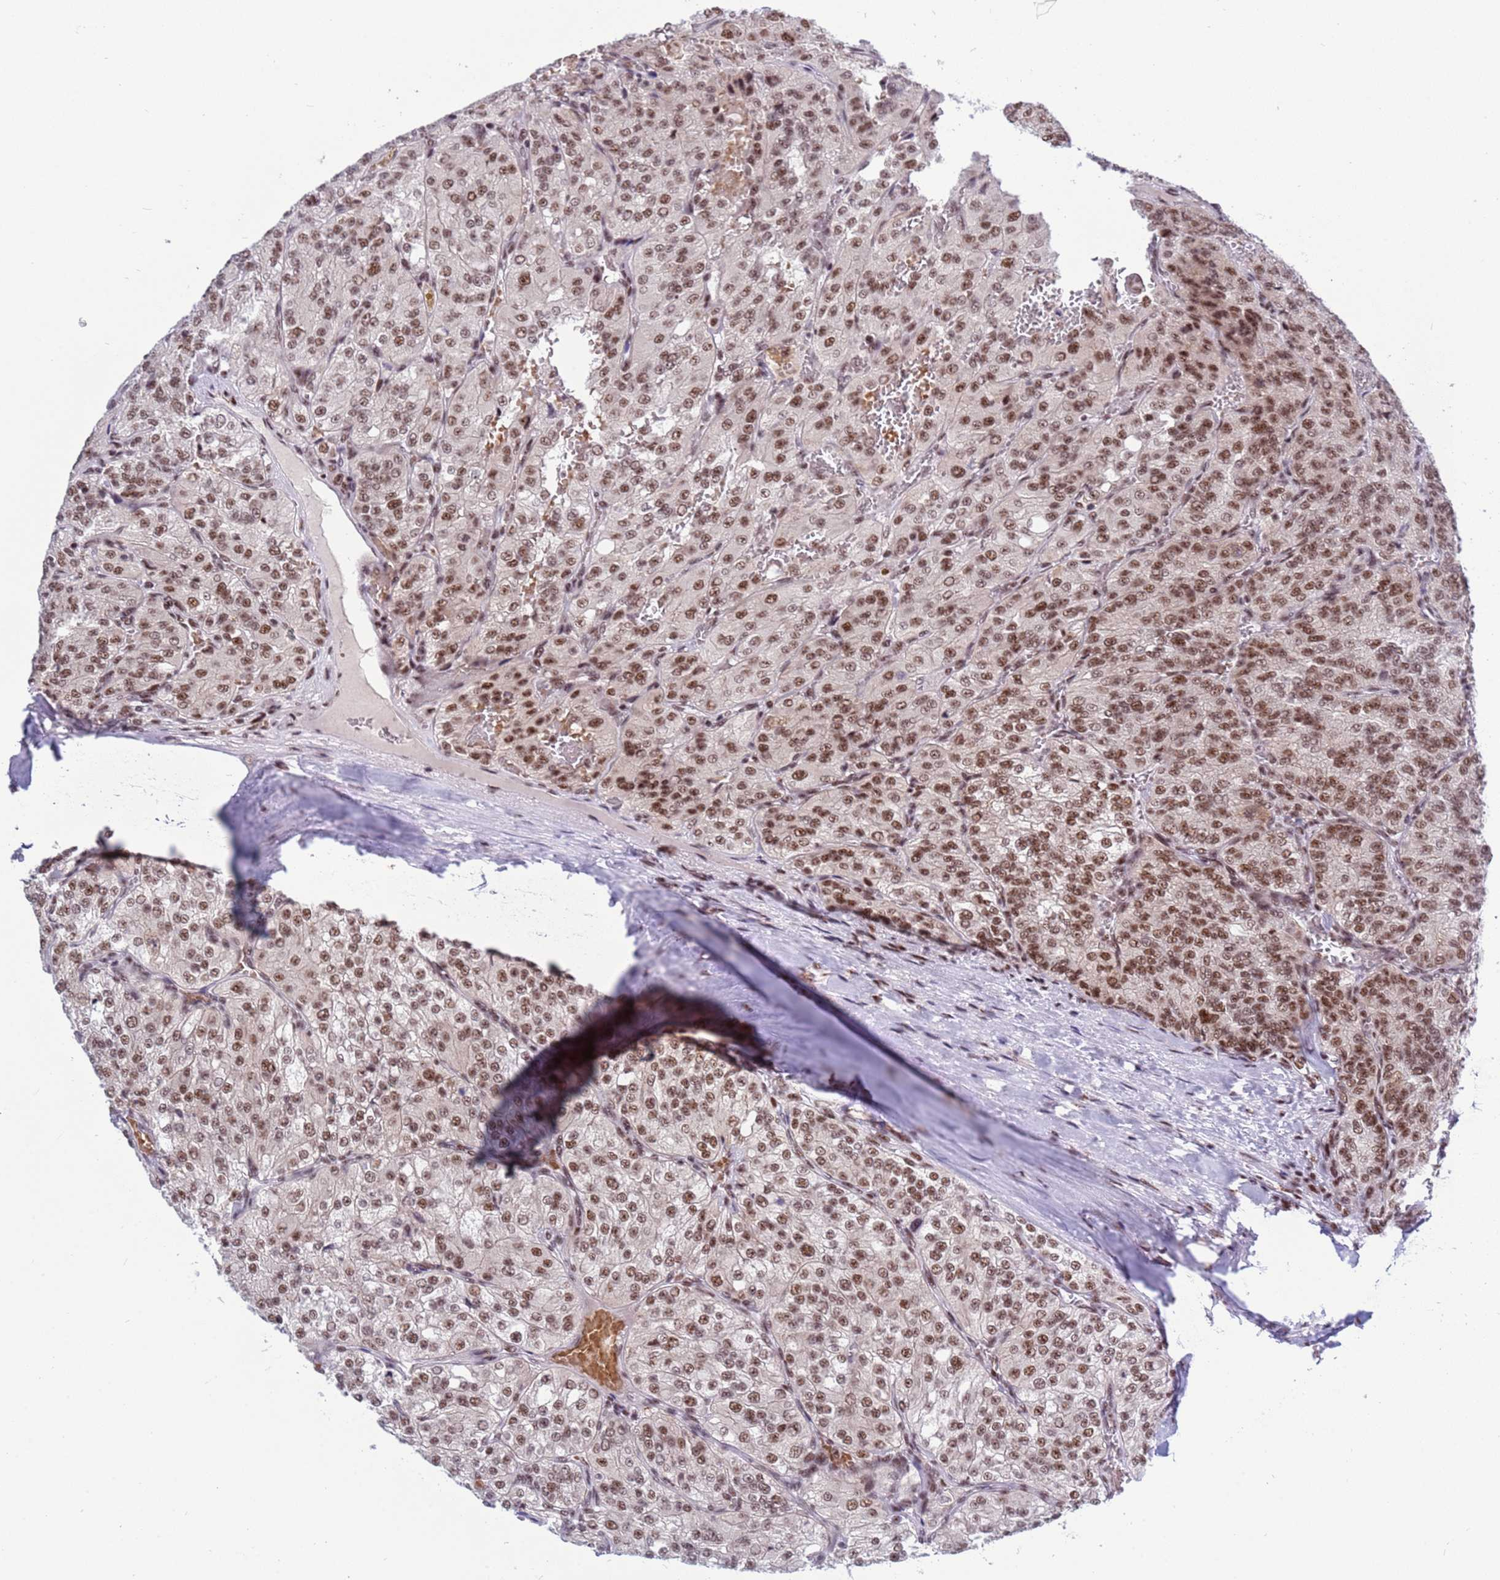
{"staining": {"intensity": "moderate", "quantity": ">75%", "location": "nuclear"}, "tissue": "renal cancer", "cell_type": "Tumor cells", "image_type": "cancer", "snomed": [{"axis": "morphology", "description": "Adenocarcinoma, NOS"}, {"axis": "topography", "description": "Kidney"}], "caption": "DAB immunohistochemical staining of human adenocarcinoma (renal) reveals moderate nuclear protein staining in about >75% of tumor cells.", "gene": "THOC2", "patient": {"sex": "female", "age": 63}}